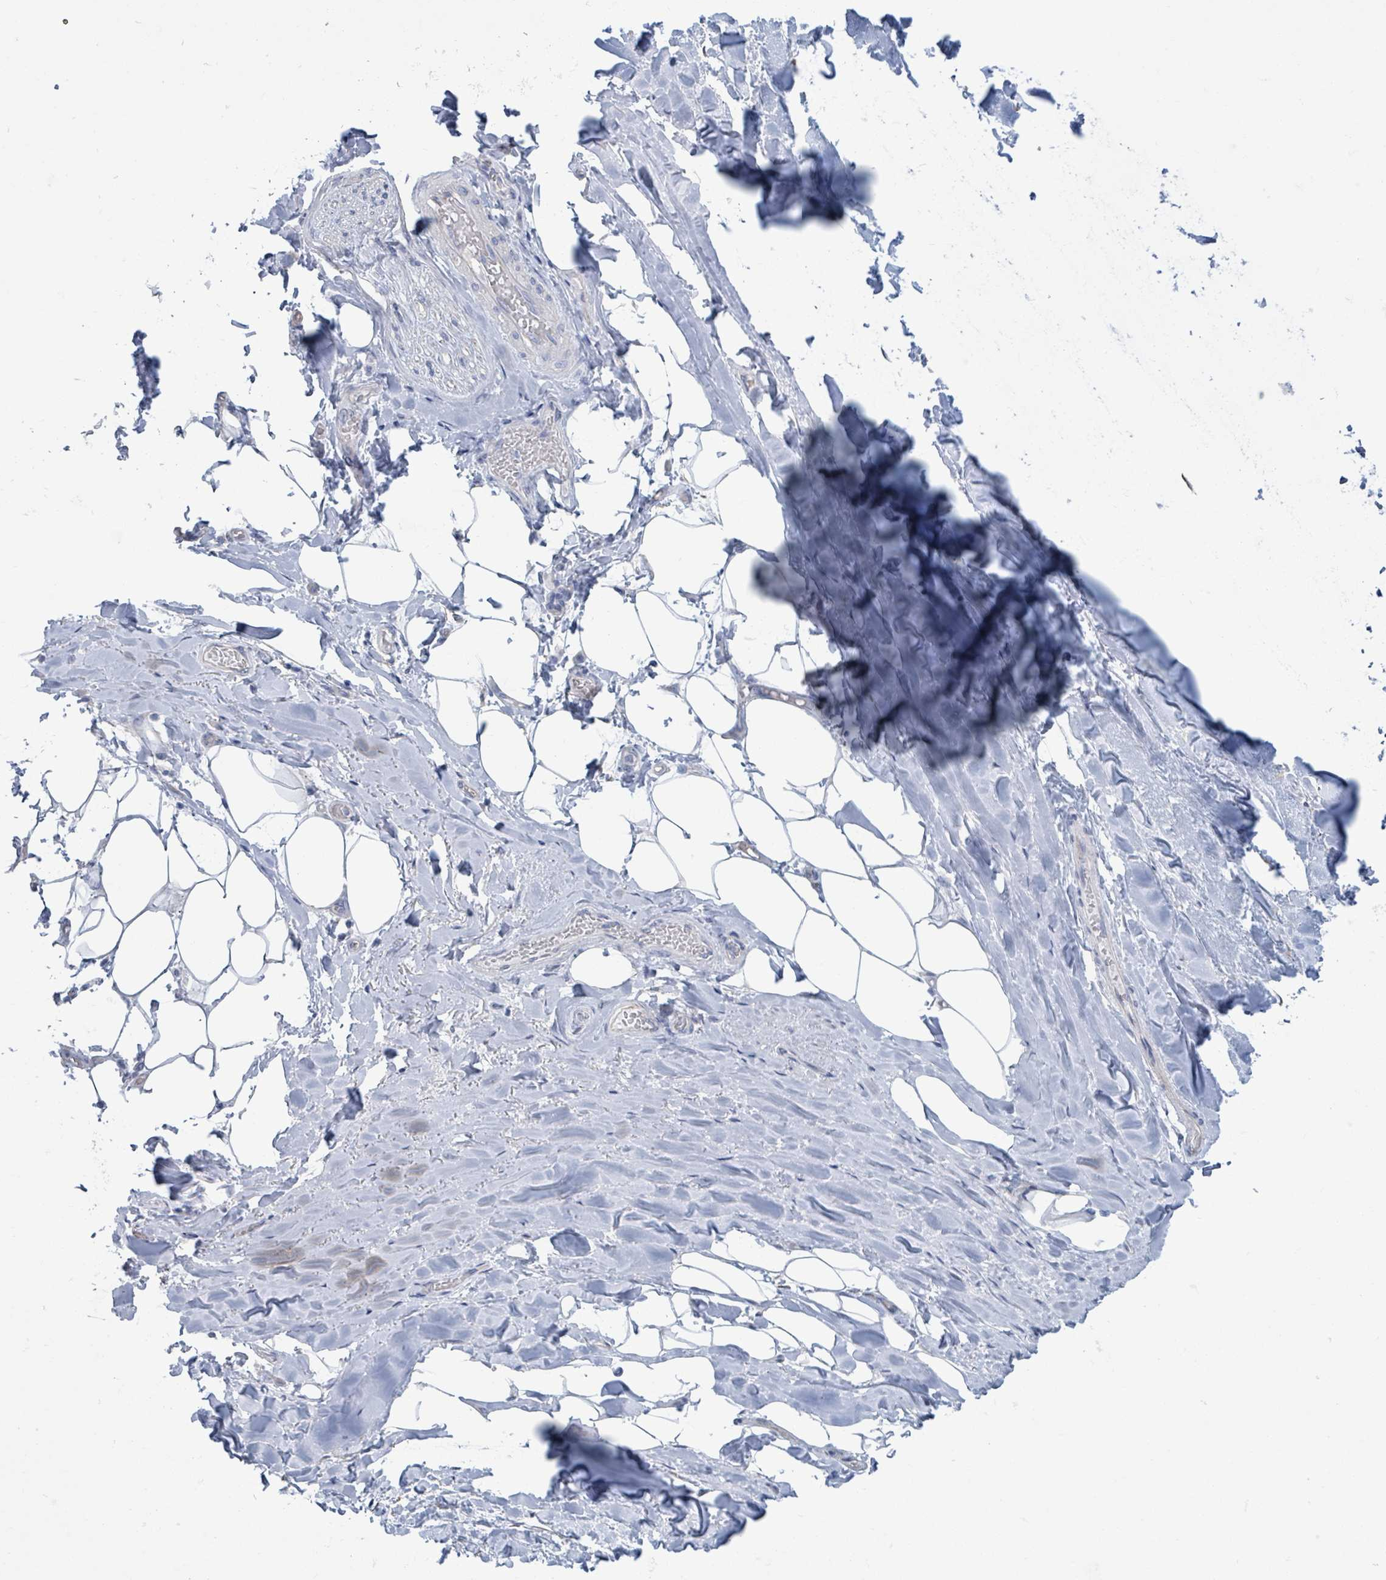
{"staining": {"intensity": "negative", "quantity": "none", "location": "none"}, "tissue": "adipose tissue", "cell_type": "Adipocytes", "image_type": "normal", "snomed": [{"axis": "morphology", "description": "Normal tissue, NOS"}, {"axis": "topography", "description": "Lymph node"}, {"axis": "topography", "description": "Cartilage tissue"}, {"axis": "topography", "description": "Bronchus"}], "caption": "Immunohistochemistry (IHC) histopathology image of normal adipose tissue: human adipose tissue stained with DAB (3,3'-diaminobenzidine) displays no significant protein expression in adipocytes.", "gene": "CT45A10", "patient": {"sex": "male", "age": 63}}